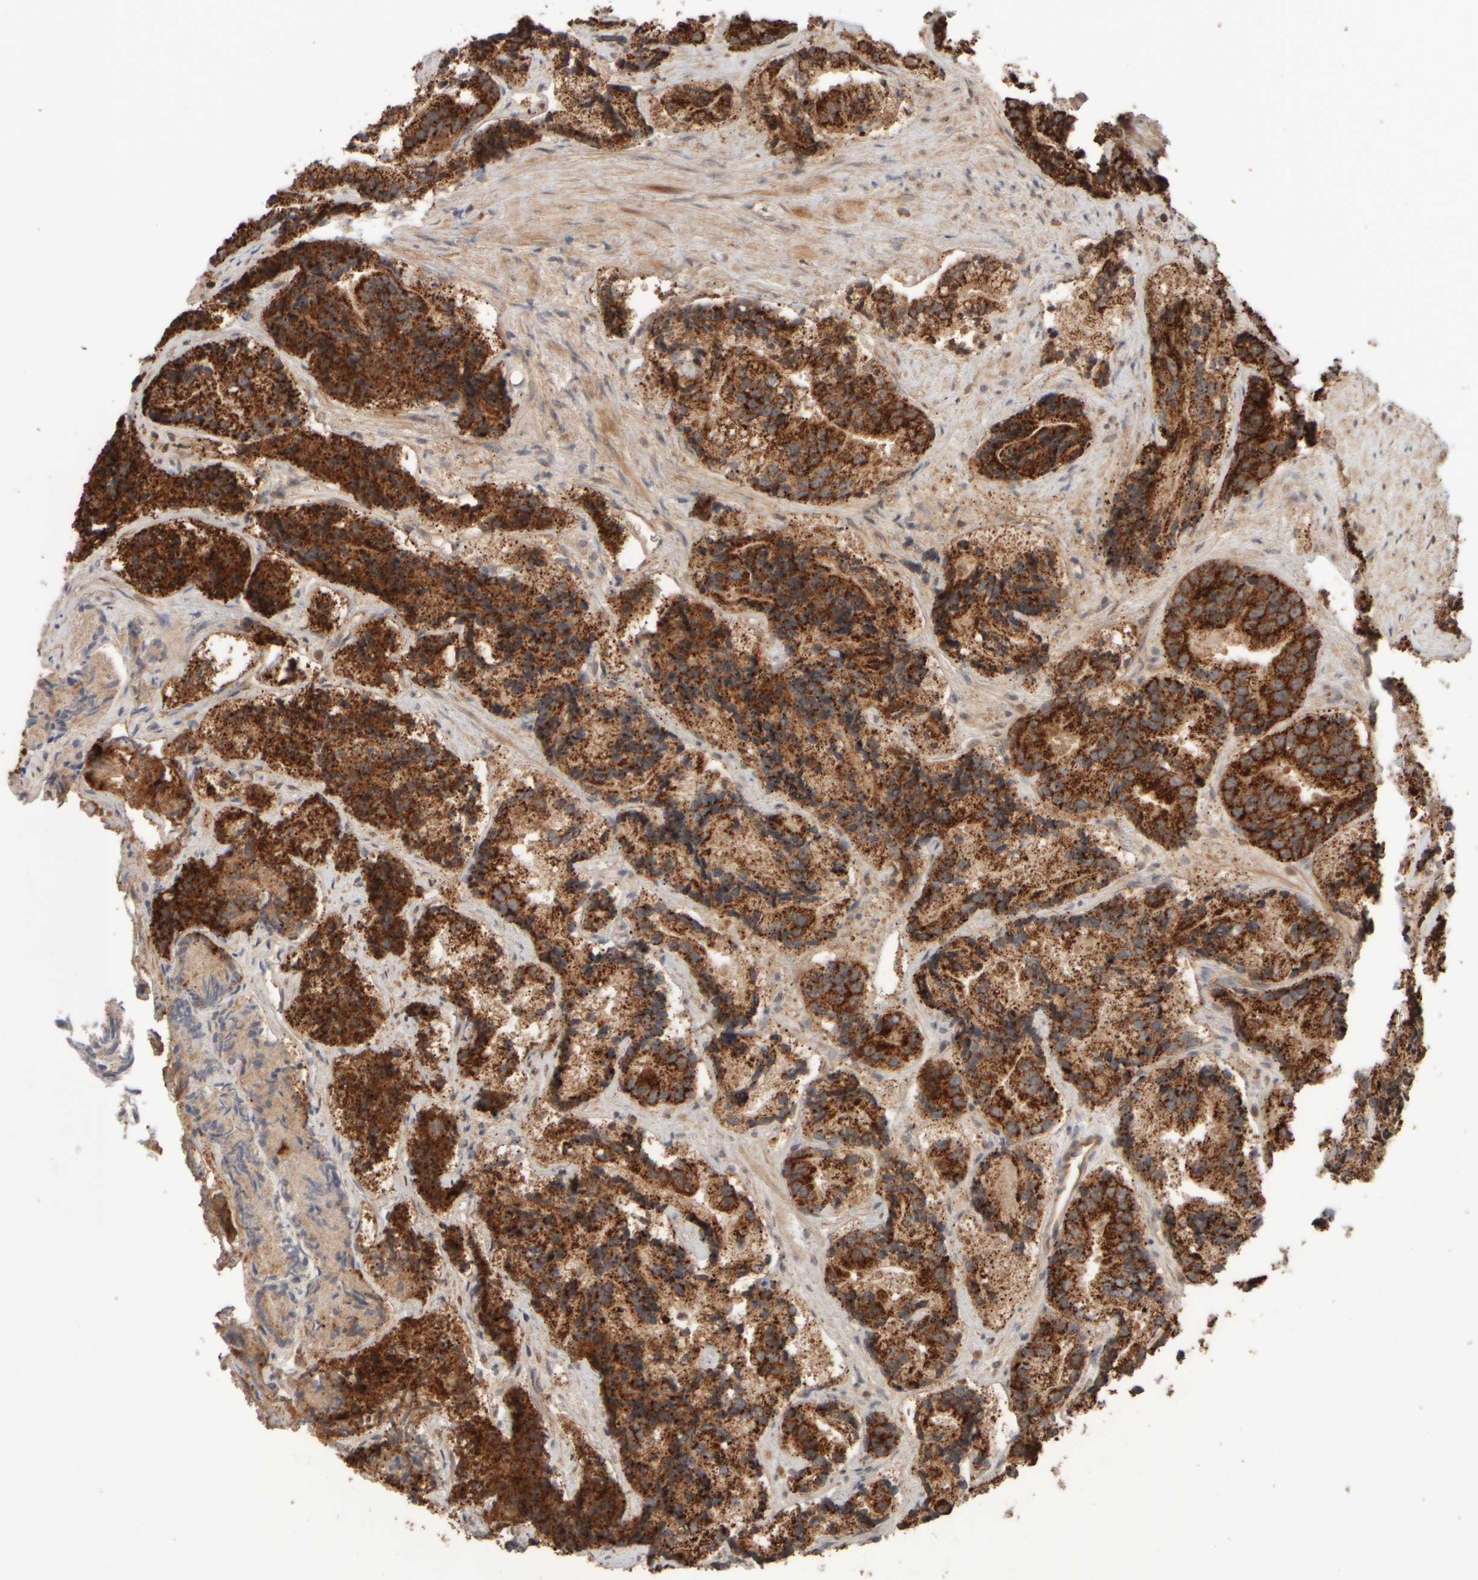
{"staining": {"intensity": "strong", "quantity": ">75%", "location": "cytoplasmic/membranous"}, "tissue": "prostate cancer", "cell_type": "Tumor cells", "image_type": "cancer", "snomed": [{"axis": "morphology", "description": "Adenocarcinoma, Low grade"}, {"axis": "topography", "description": "Prostate"}], "caption": "High-magnification brightfield microscopy of prostate adenocarcinoma (low-grade) stained with DAB (brown) and counterstained with hematoxylin (blue). tumor cells exhibit strong cytoplasmic/membranous staining is identified in approximately>75% of cells.", "gene": "EIF2B3", "patient": {"sex": "male", "age": 89}}